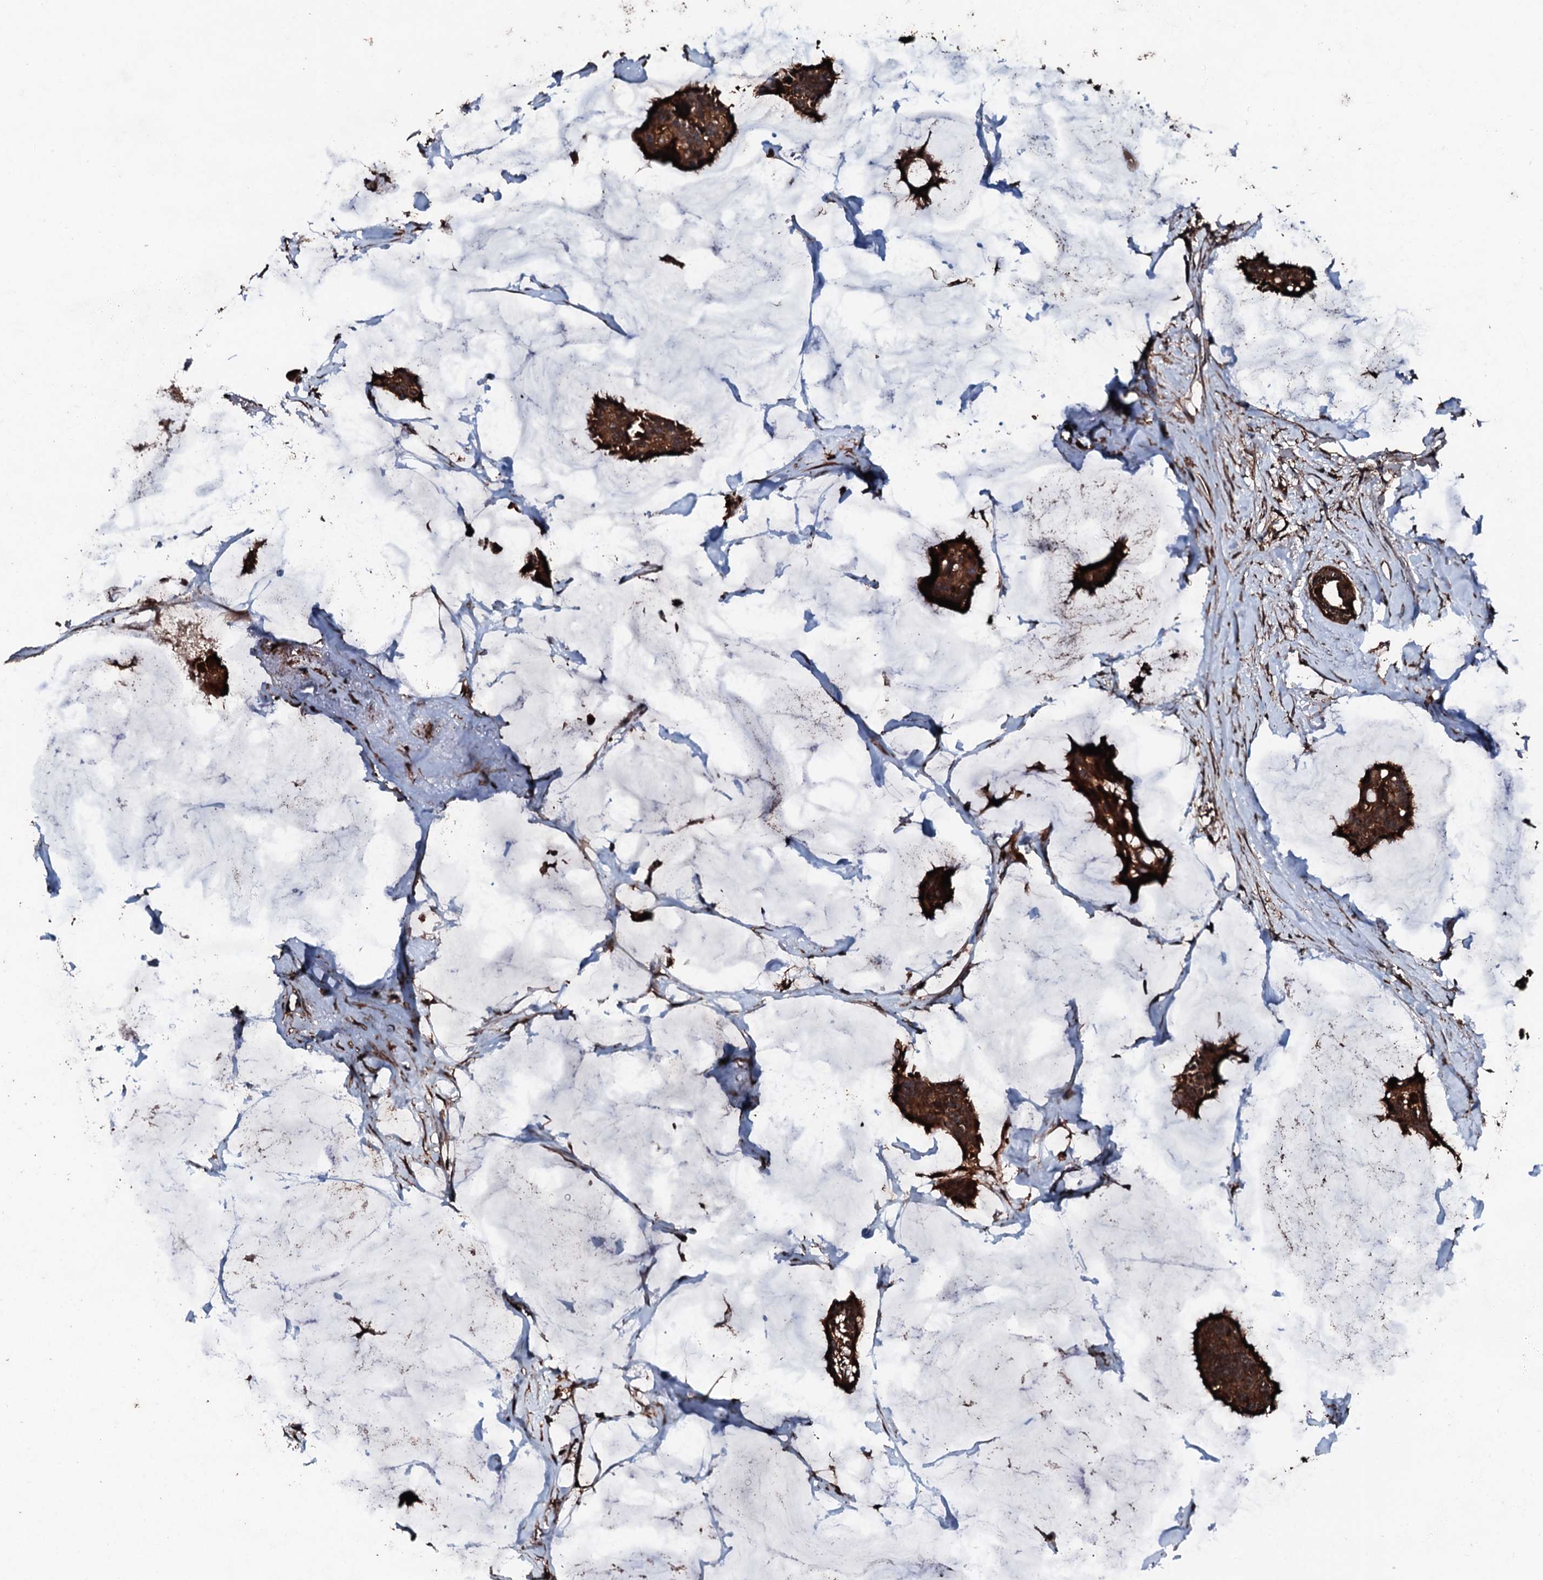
{"staining": {"intensity": "strong", "quantity": ">75%", "location": "cytoplasmic/membranous"}, "tissue": "breast cancer", "cell_type": "Tumor cells", "image_type": "cancer", "snomed": [{"axis": "morphology", "description": "Duct carcinoma"}, {"axis": "topography", "description": "Breast"}], "caption": "Brown immunohistochemical staining in breast invasive ductal carcinoma reveals strong cytoplasmic/membranous expression in about >75% of tumor cells.", "gene": "KIF18A", "patient": {"sex": "female", "age": 93}}